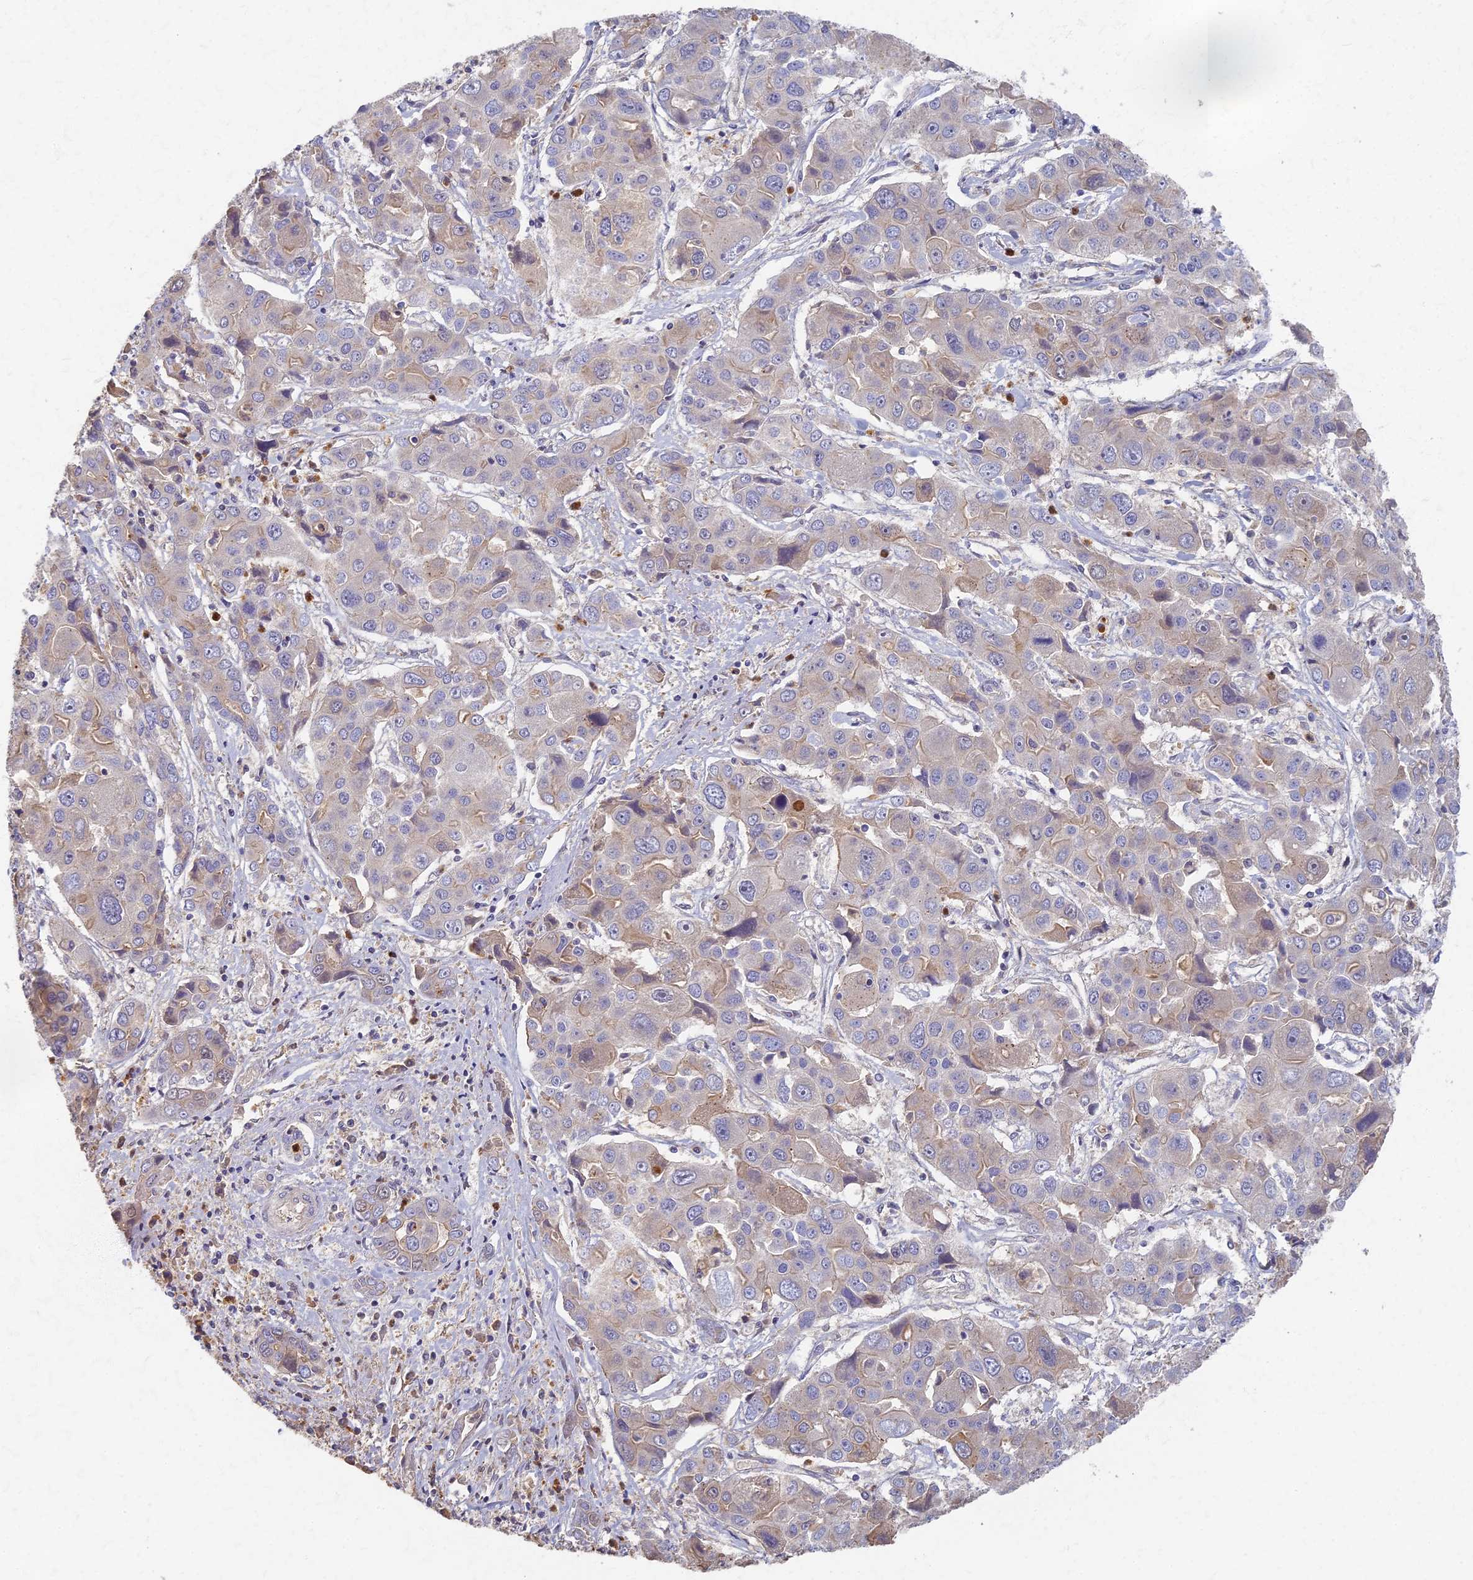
{"staining": {"intensity": "negative", "quantity": "none", "location": "none"}, "tissue": "liver cancer", "cell_type": "Tumor cells", "image_type": "cancer", "snomed": [{"axis": "morphology", "description": "Cholangiocarcinoma"}, {"axis": "topography", "description": "Liver"}], "caption": "A high-resolution photomicrograph shows immunohistochemistry staining of liver cancer (cholangiocarcinoma), which displays no significant expression in tumor cells.", "gene": "AP4E1", "patient": {"sex": "male", "age": 67}}